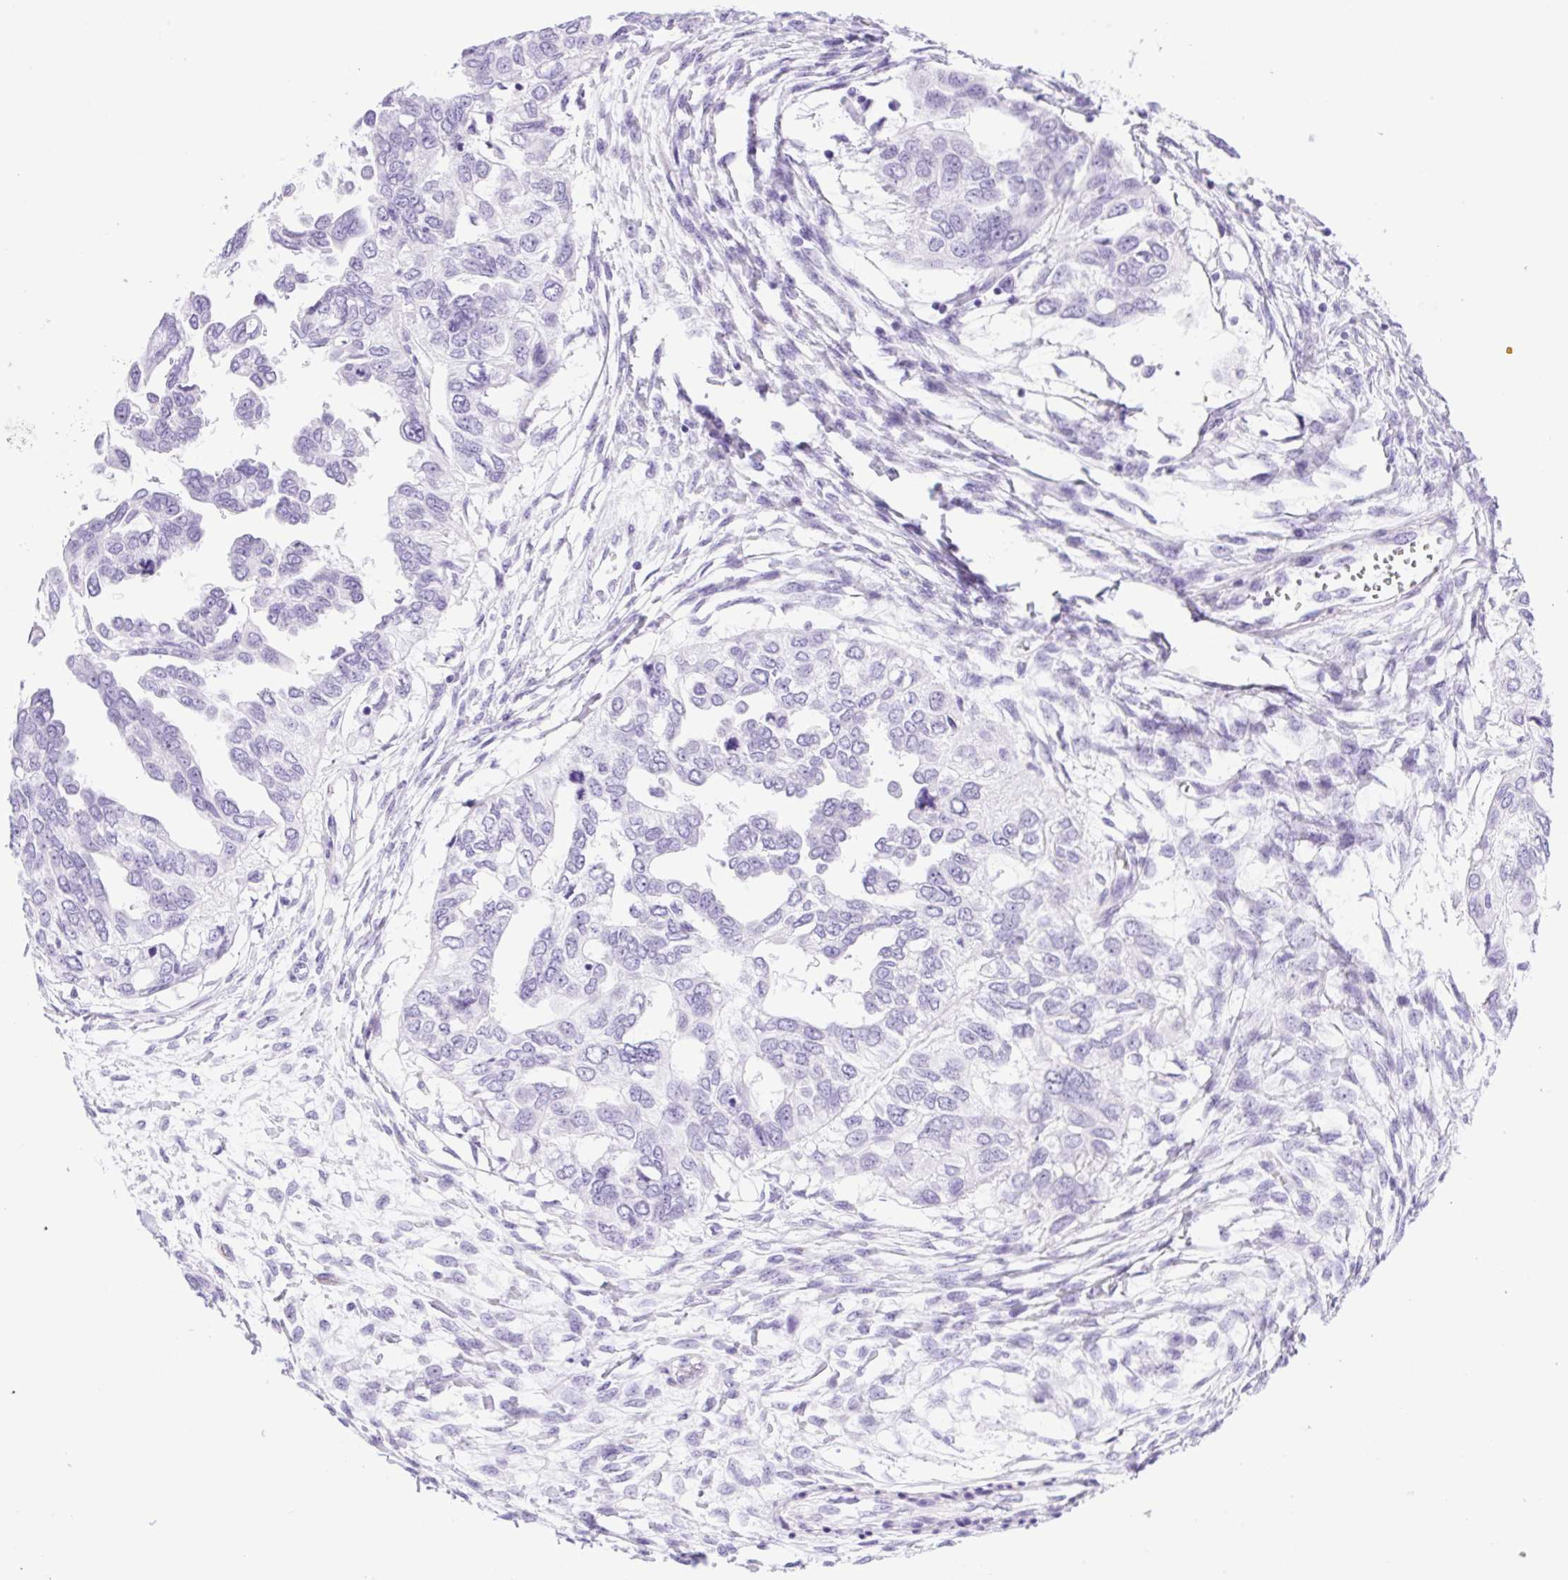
{"staining": {"intensity": "negative", "quantity": "none", "location": "none"}, "tissue": "ovarian cancer", "cell_type": "Tumor cells", "image_type": "cancer", "snomed": [{"axis": "morphology", "description": "Cystadenocarcinoma, serous, NOS"}, {"axis": "topography", "description": "Ovary"}], "caption": "IHC photomicrograph of human ovarian cancer stained for a protein (brown), which demonstrates no staining in tumor cells.", "gene": "SPACA5B", "patient": {"sex": "female", "age": 53}}